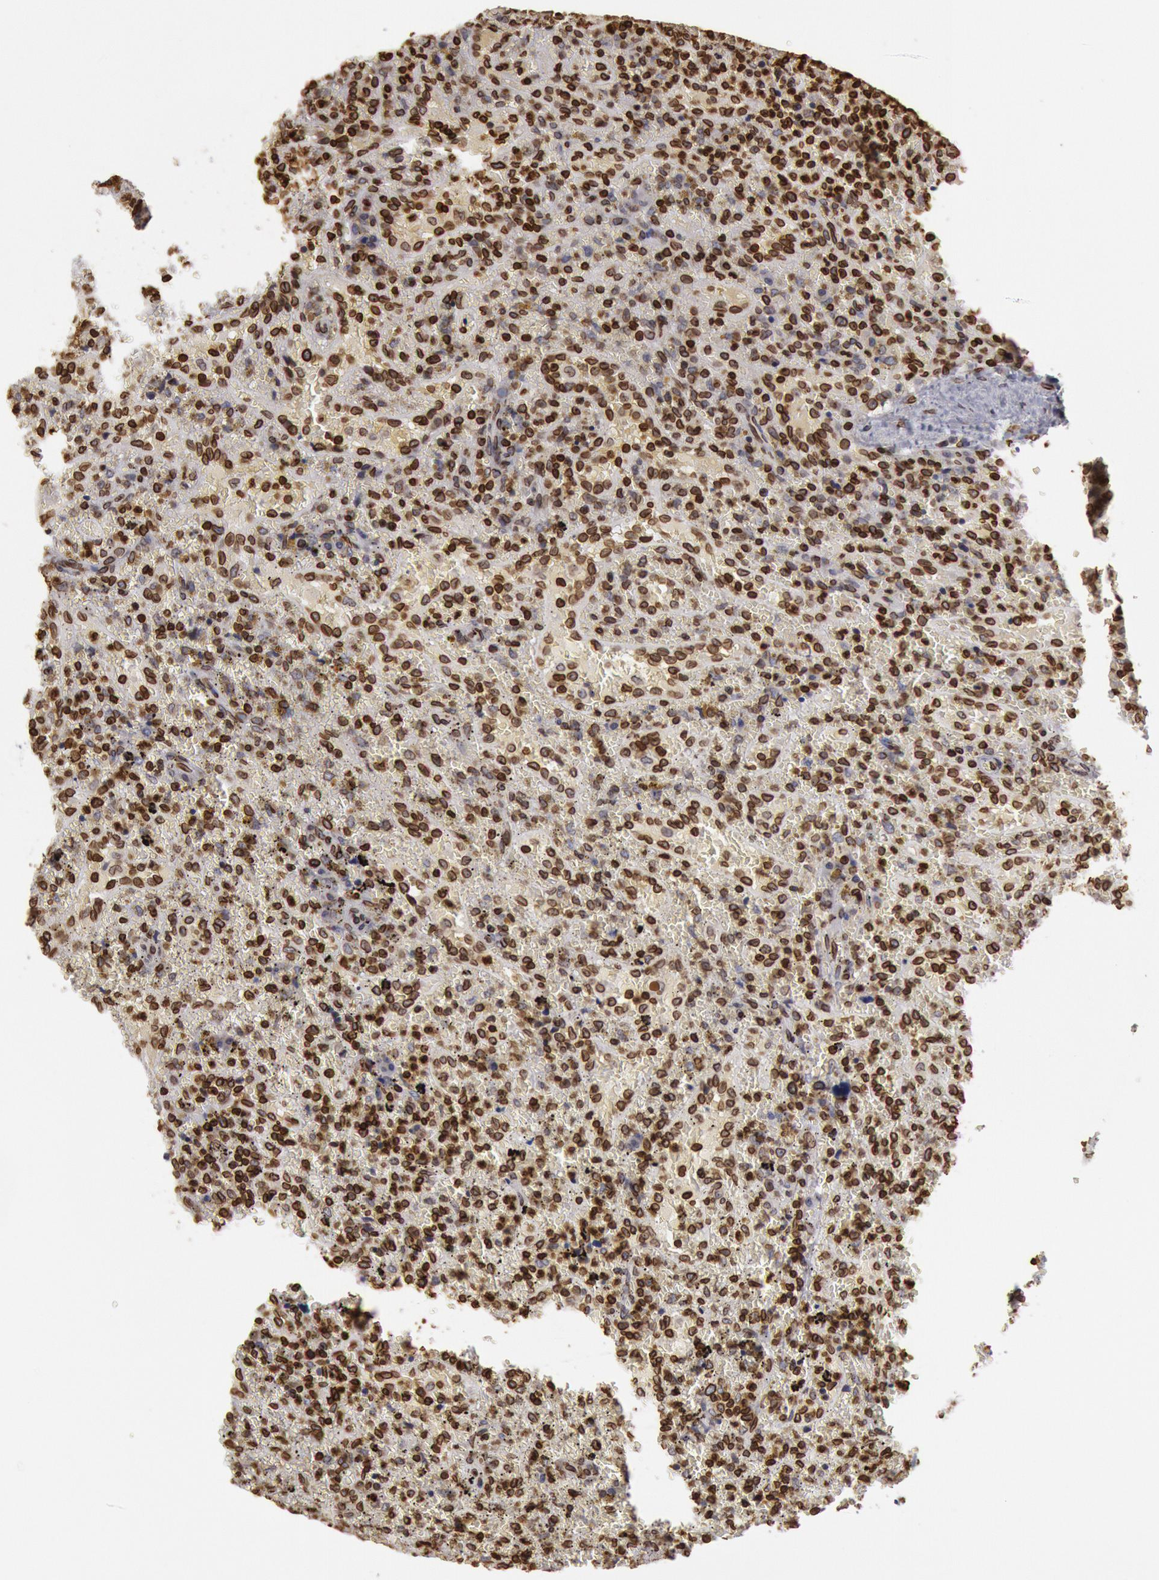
{"staining": {"intensity": "strong", "quantity": ">75%", "location": "cytoplasmic/membranous,nuclear"}, "tissue": "lymphoma", "cell_type": "Tumor cells", "image_type": "cancer", "snomed": [{"axis": "morphology", "description": "Malignant lymphoma, non-Hodgkin's type, High grade"}, {"axis": "topography", "description": "Spleen"}, {"axis": "topography", "description": "Lymph node"}], "caption": "This image shows immunohistochemistry staining of human lymphoma, with high strong cytoplasmic/membranous and nuclear staining in approximately >75% of tumor cells.", "gene": "SUN2", "patient": {"sex": "female", "age": 70}}